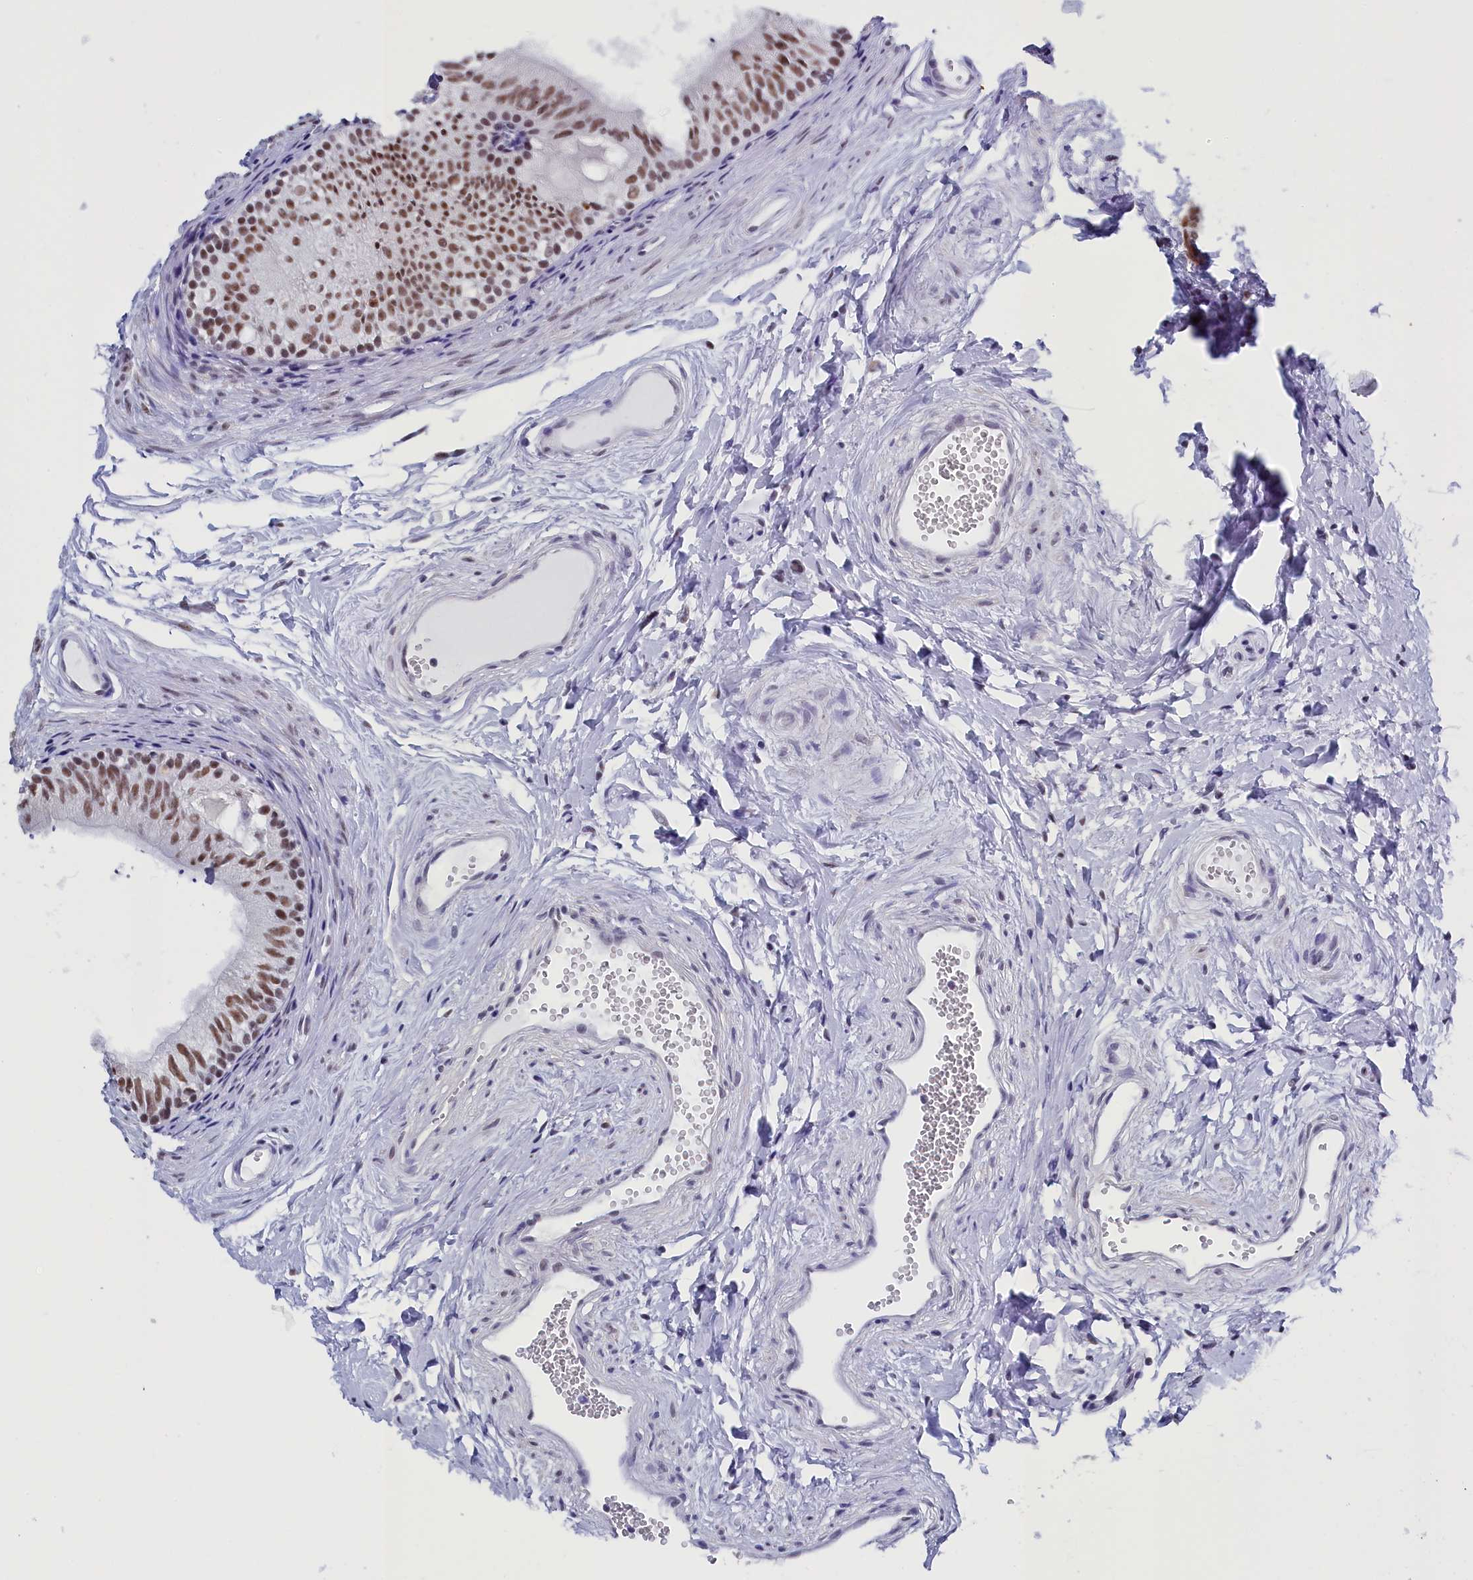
{"staining": {"intensity": "moderate", "quantity": ">75%", "location": "nuclear"}, "tissue": "epididymis", "cell_type": "Glandular cells", "image_type": "normal", "snomed": [{"axis": "morphology", "description": "Normal tissue, NOS"}, {"axis": "topography", "description": "Epididymis"}], "caption": "Epididymis stained with DAB immunohistochemistry demonstrates medium levels of moderate nuclear expression in about >75% of glandular cells.", "gene": "CD2BP2", "patient": {"sex": "male", "age": 56}}